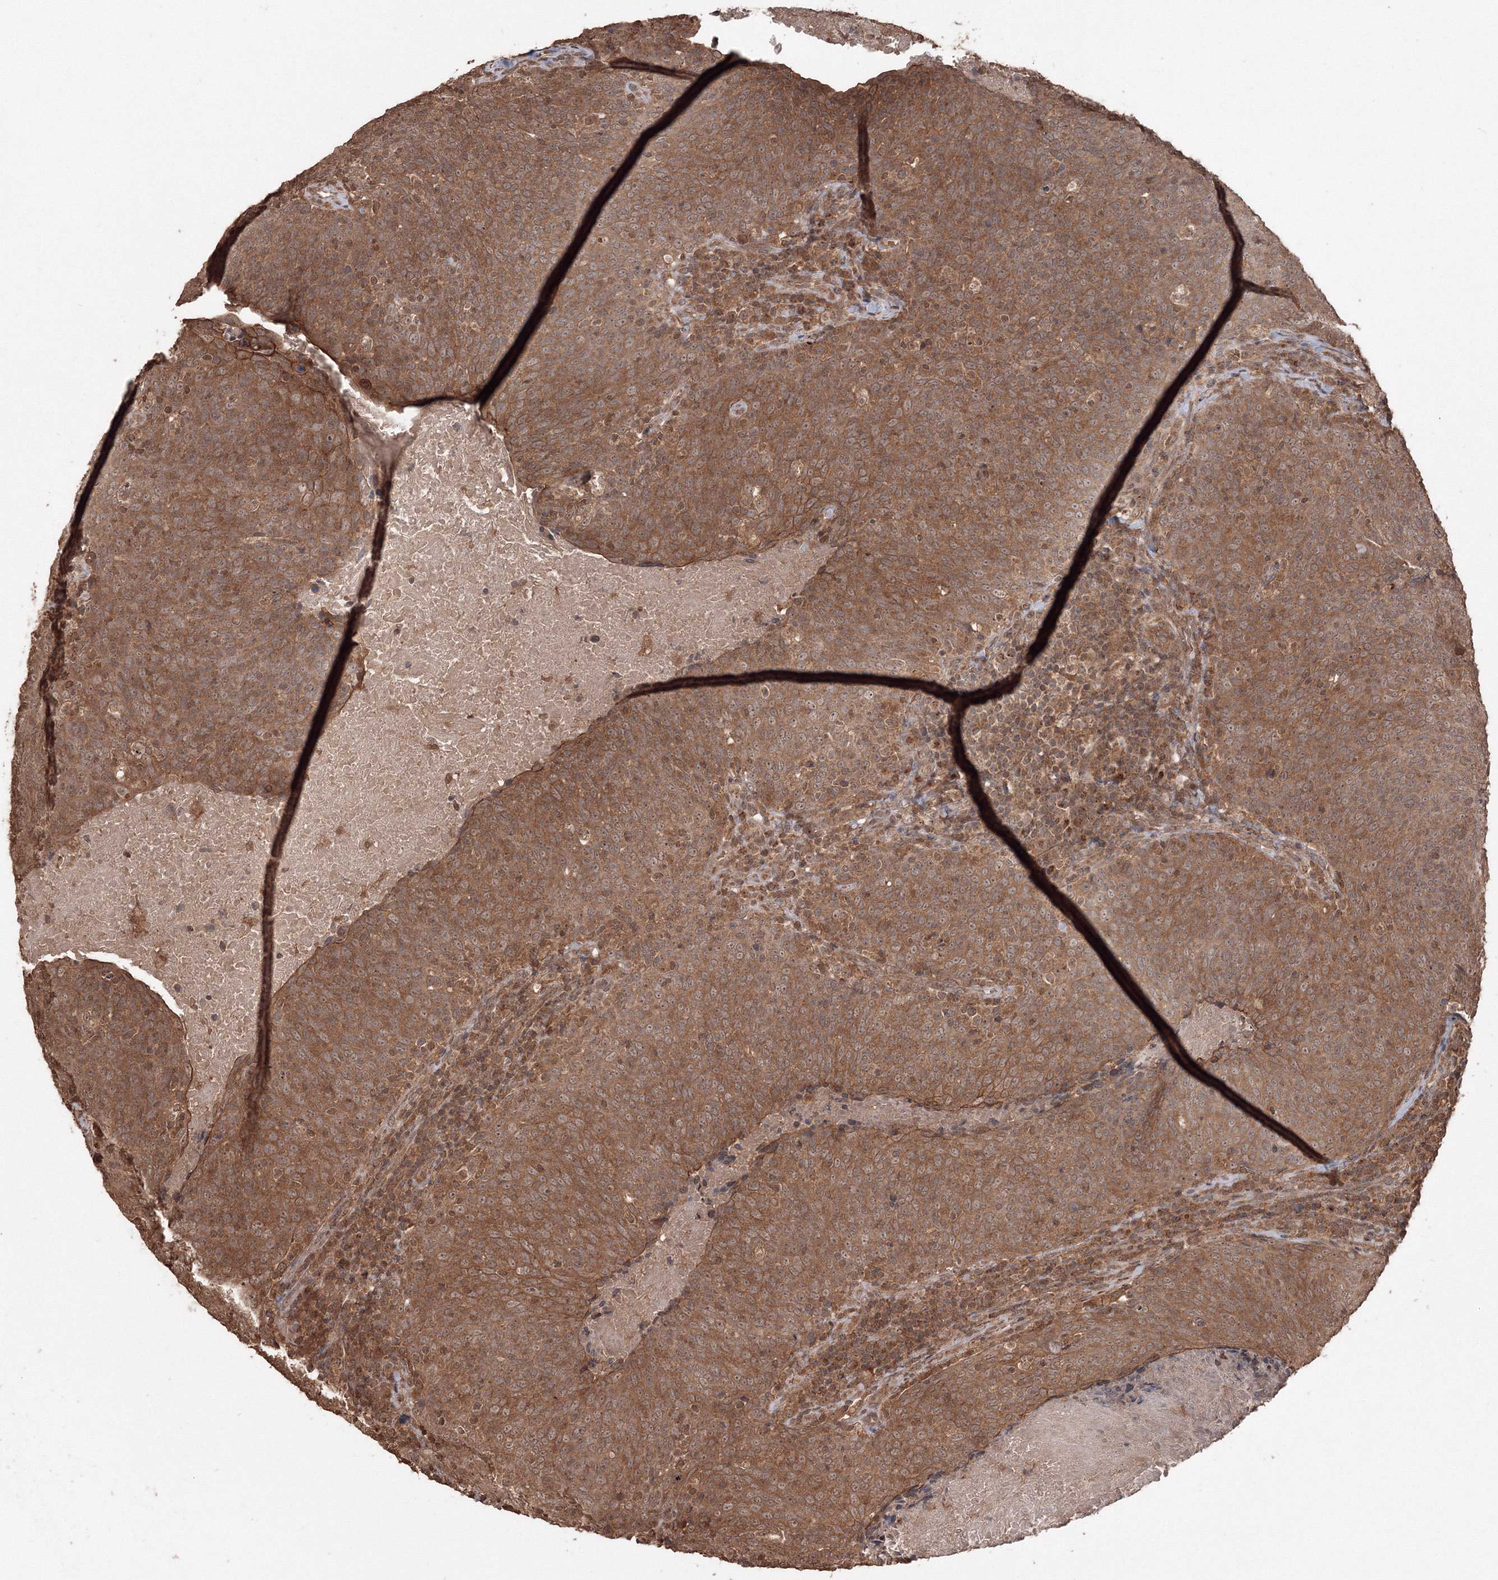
{"staining": {"intensity": "moderate", "quantity": ">75%", "location": "cytoplasmic/membranous,nuclear"}, "tissue": "head and neck cancer", "cell_type": "Tumor cells", "image_type": "cancer", "snomed": [{"axis": "morphology", "description": "Squamous cell carcinoma, NOS"}, {"axis": "morphology", "description": "Squamous cell carcinoma, metastatic, NOS"}, {"axis": "topography", "description": "Lymph node"}, {"axis": "topography", "description": "Head-Neck"}], "caption": "This image reveals immunohistochemistry staining of head and neck cancer, with medium moderate cytoplasmic/membranous and nuclear positivity in about >75% of tumor cells.", "gene": "CCDC122", "patient": {"sex": "male", "age": 62}}